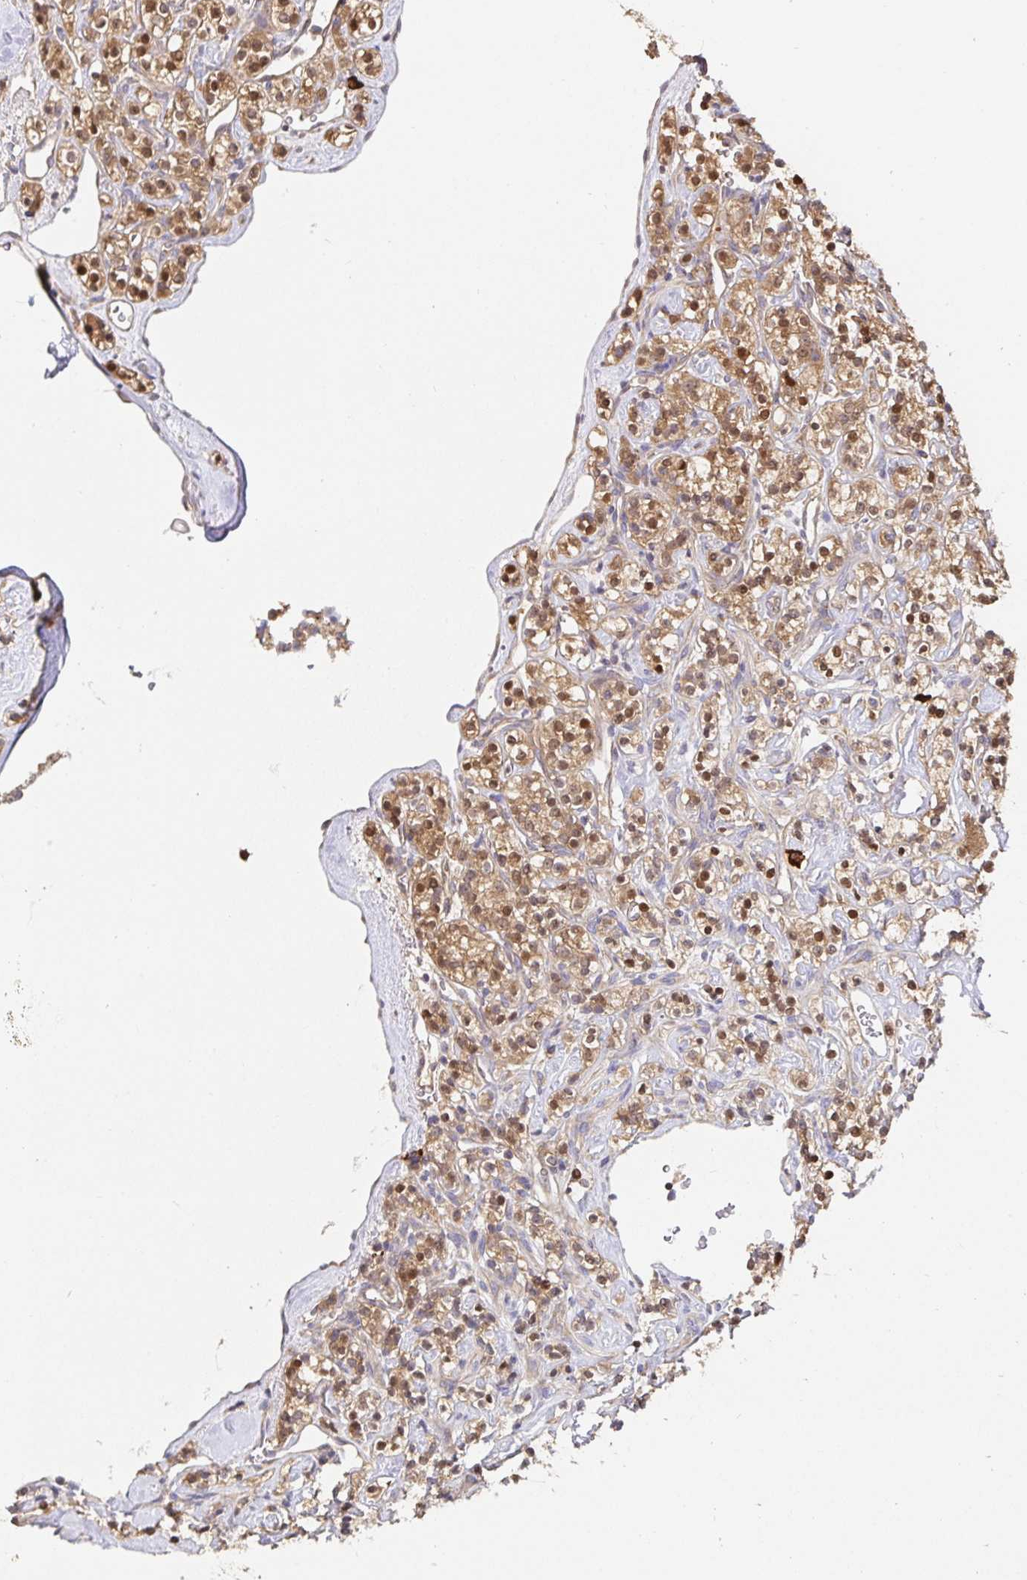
{"staining": {"intensity": "moderate", "quantity": ">75%", "location": "cytoplasmic/membranous,nuclear"}, "tissue": "renal cancer", "cell_type": "Tumor cells", "image_type": "cancer", "snomed": [{"axis": "morphology", "description": "Adenocarcinoma, NOS"}, {"axis": "topography", "description": "Kidney"}], "caption": "IHC micrograph of neoplastic tissue: adenocarcinoma (renal) stained using immunohistochemistry shows medium levels of moderate protein expression localized specifically in the cytoplasmic/membranous and nuclear of tumor cells, appearing as a cytoplasmic/membranous and nuclear brown color.", "gene": "HAGH", "patient": {"sex": "male", "age": 77}}